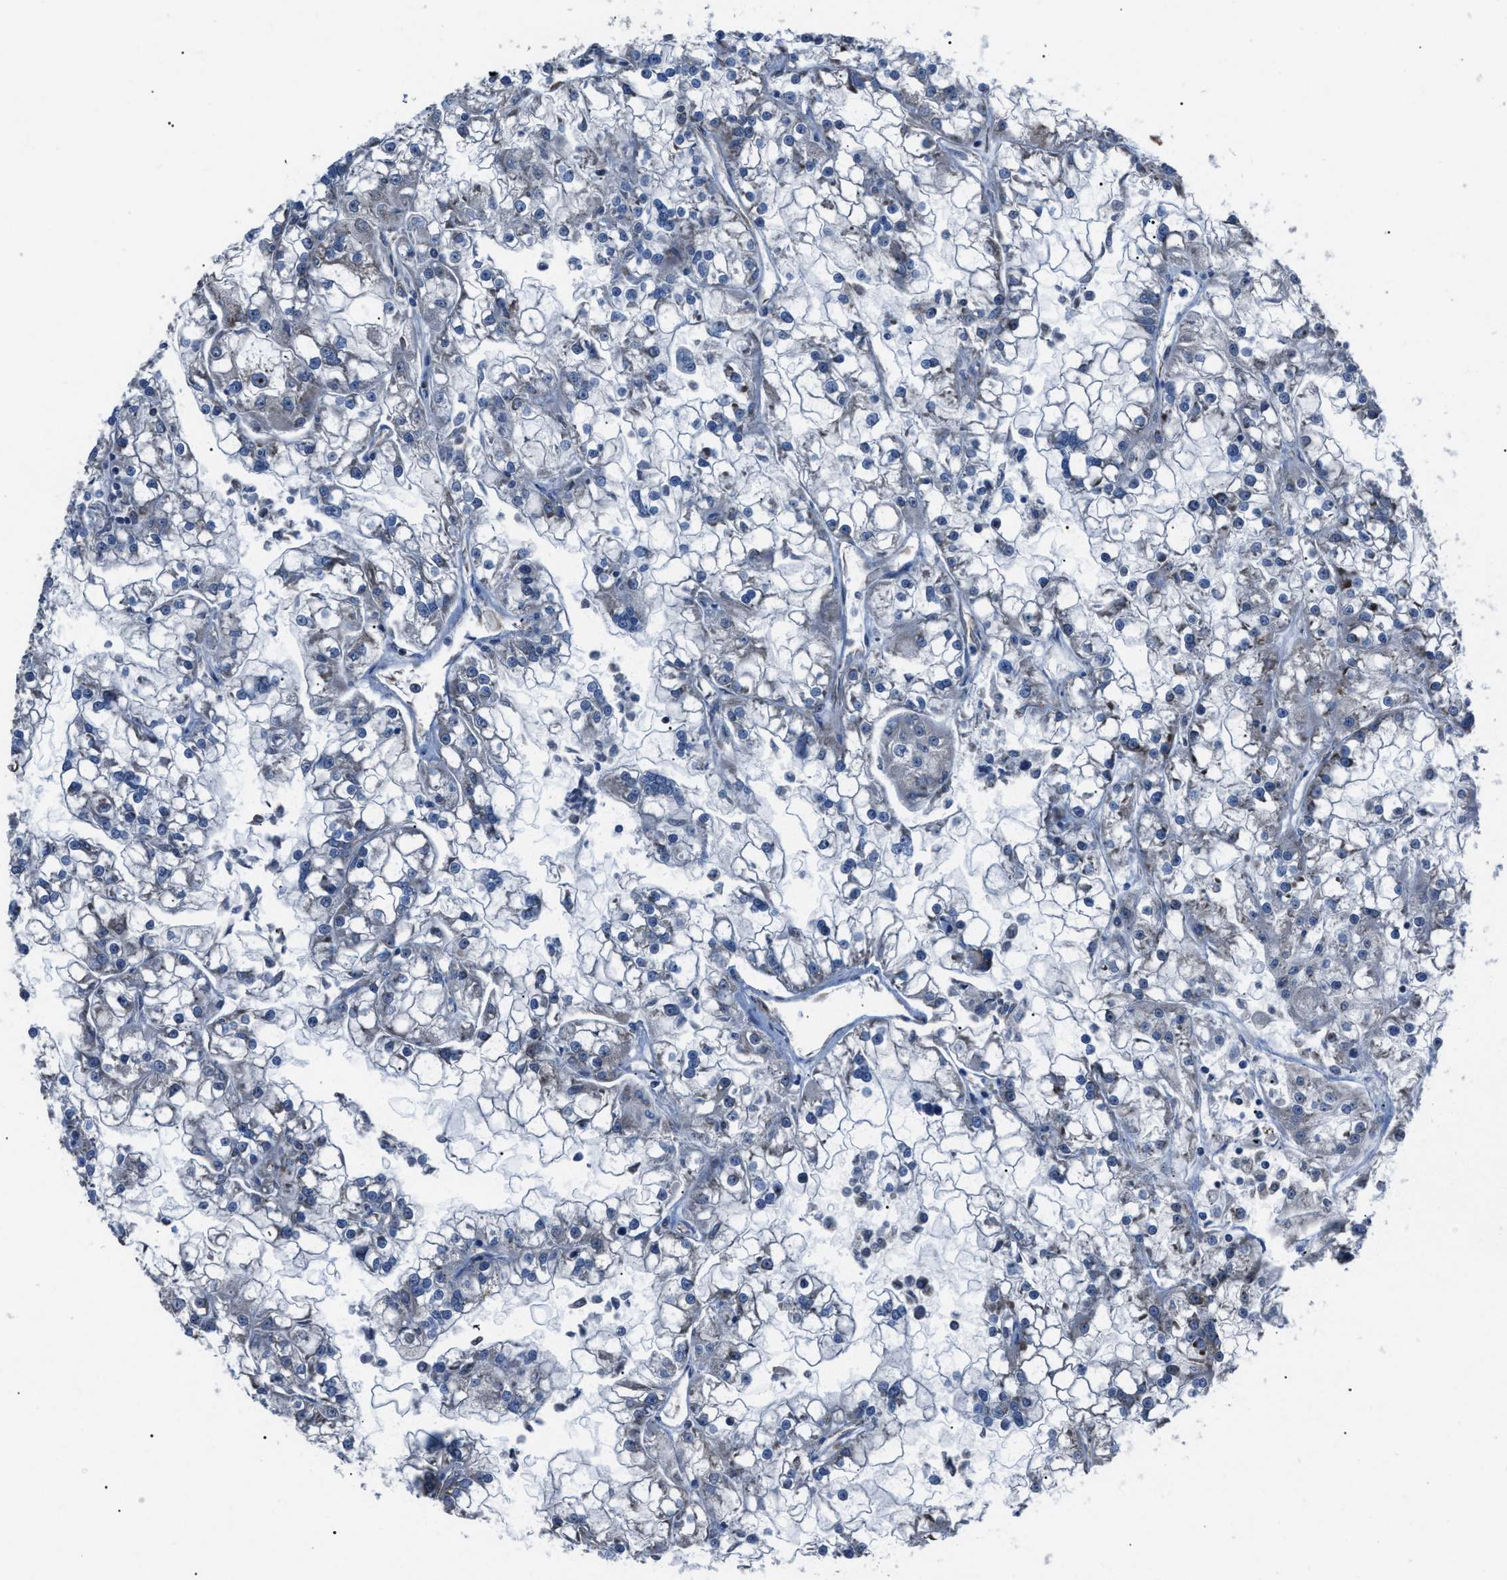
{"staining": {"intensity": "negative", "quantity": "none", "location": "none"}, "tissue": "renal cancer", "cell_type": "Tumor cells", "image_type": "cancer", "snomed": [{"axis": "morphology", "description": "Adenocarcinoma, NOS"}, {"axis": "topography", "description": "Kidney"}], "caption": "IHC of human renal cancer demonstrates no staining in tumor cells.", "gene": "AGO2", "patient": {"sex": "female", "age": 52}}